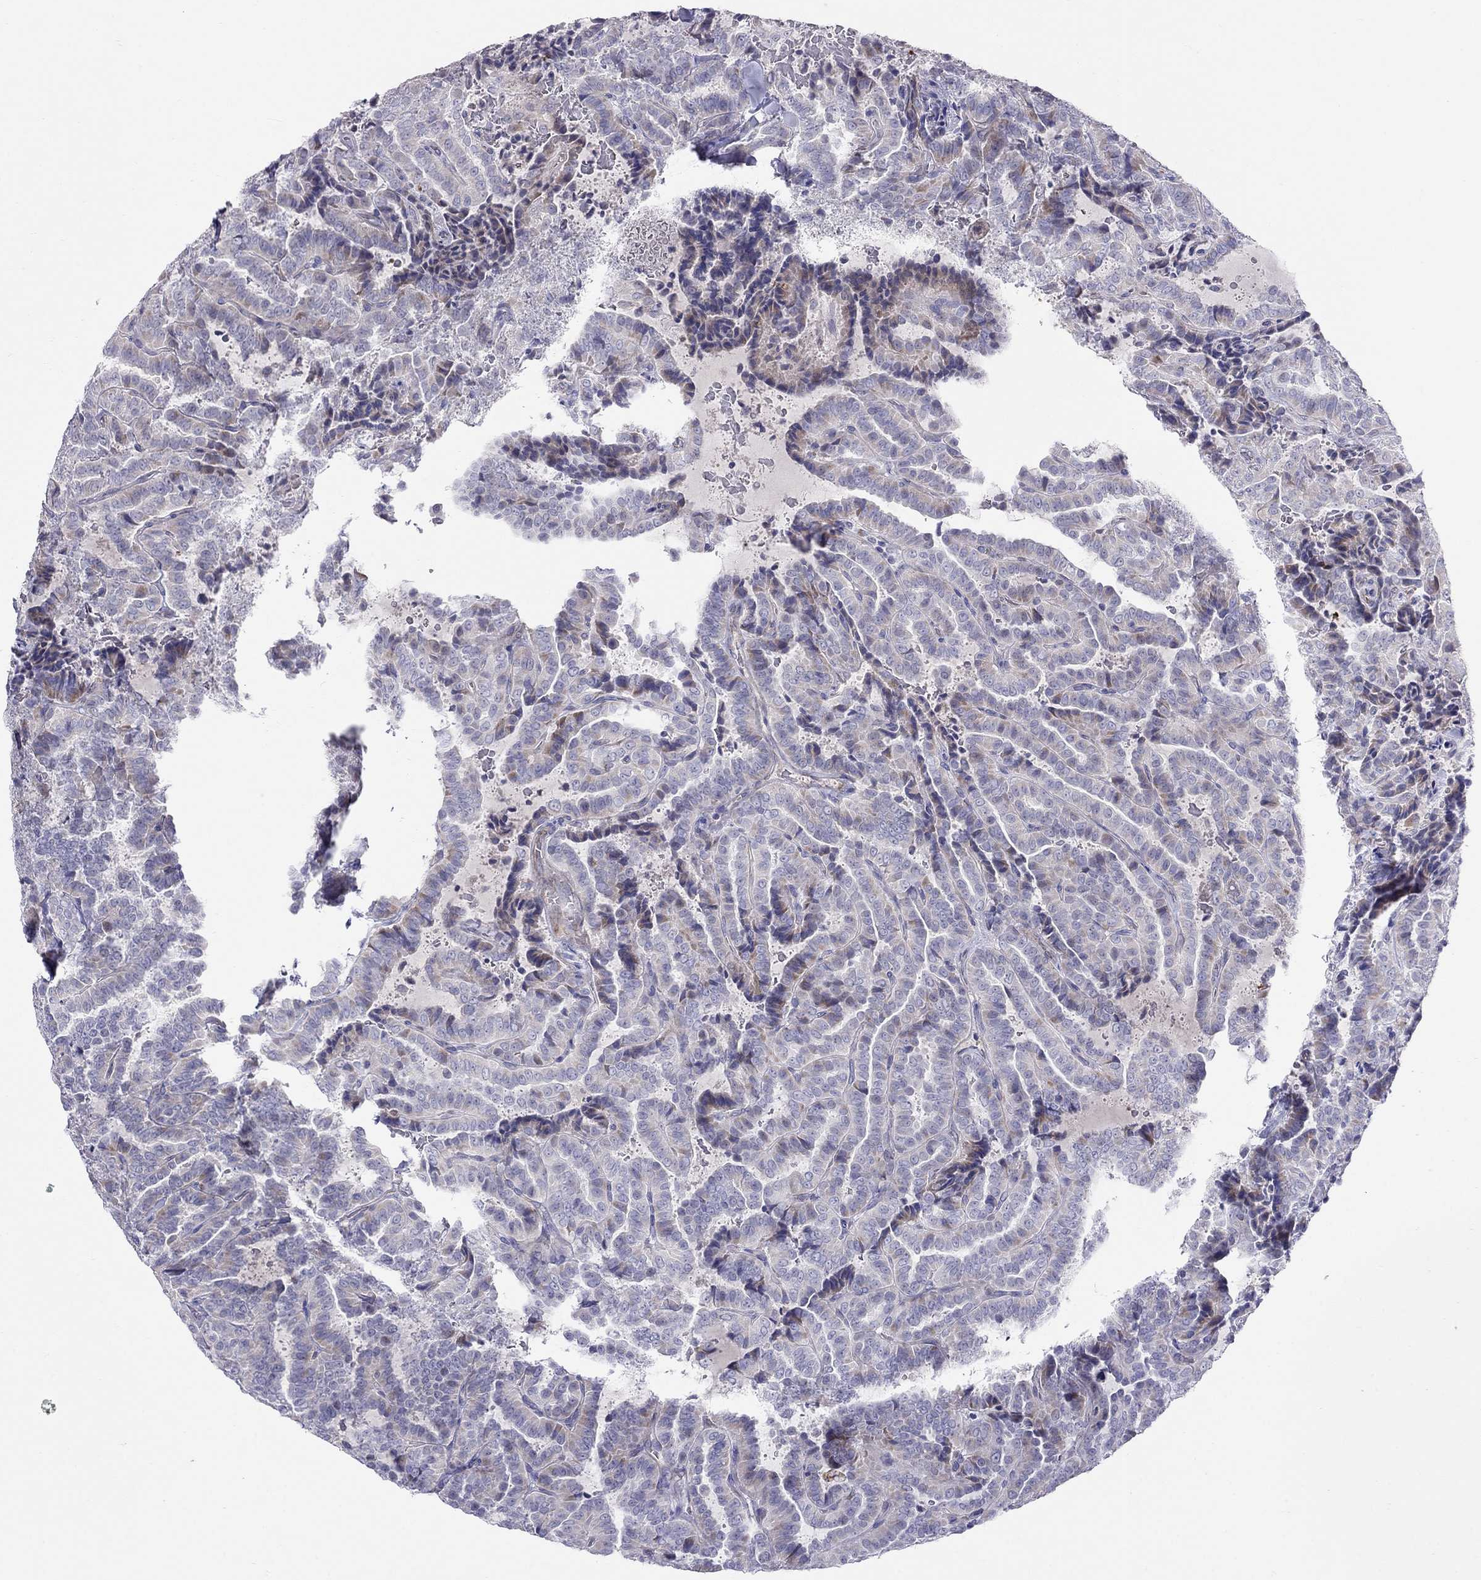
{"staining": {"intensity": "weak", "quantity": "25%-75%", "location": "cytoplasmic/membranous"}, "tissue": "thyroid cancer", "cell_type": "Tumor cells", "image_type": "cancer", "snomed": [{"axis": "morphology", "description": "Papillary adenocarcinoma, NOS"}, {"axis": "topography", "description": "Thyroid gland"}], "caption": "Immunohistochemical staining of thyroid cancer demonstrates low levels of weak cytoplasmic/membranous protein expression in approximately 25%-75% of tumor cells.", "gene": "SPINT4", "patient": {"sex": "female", "age": 39}}